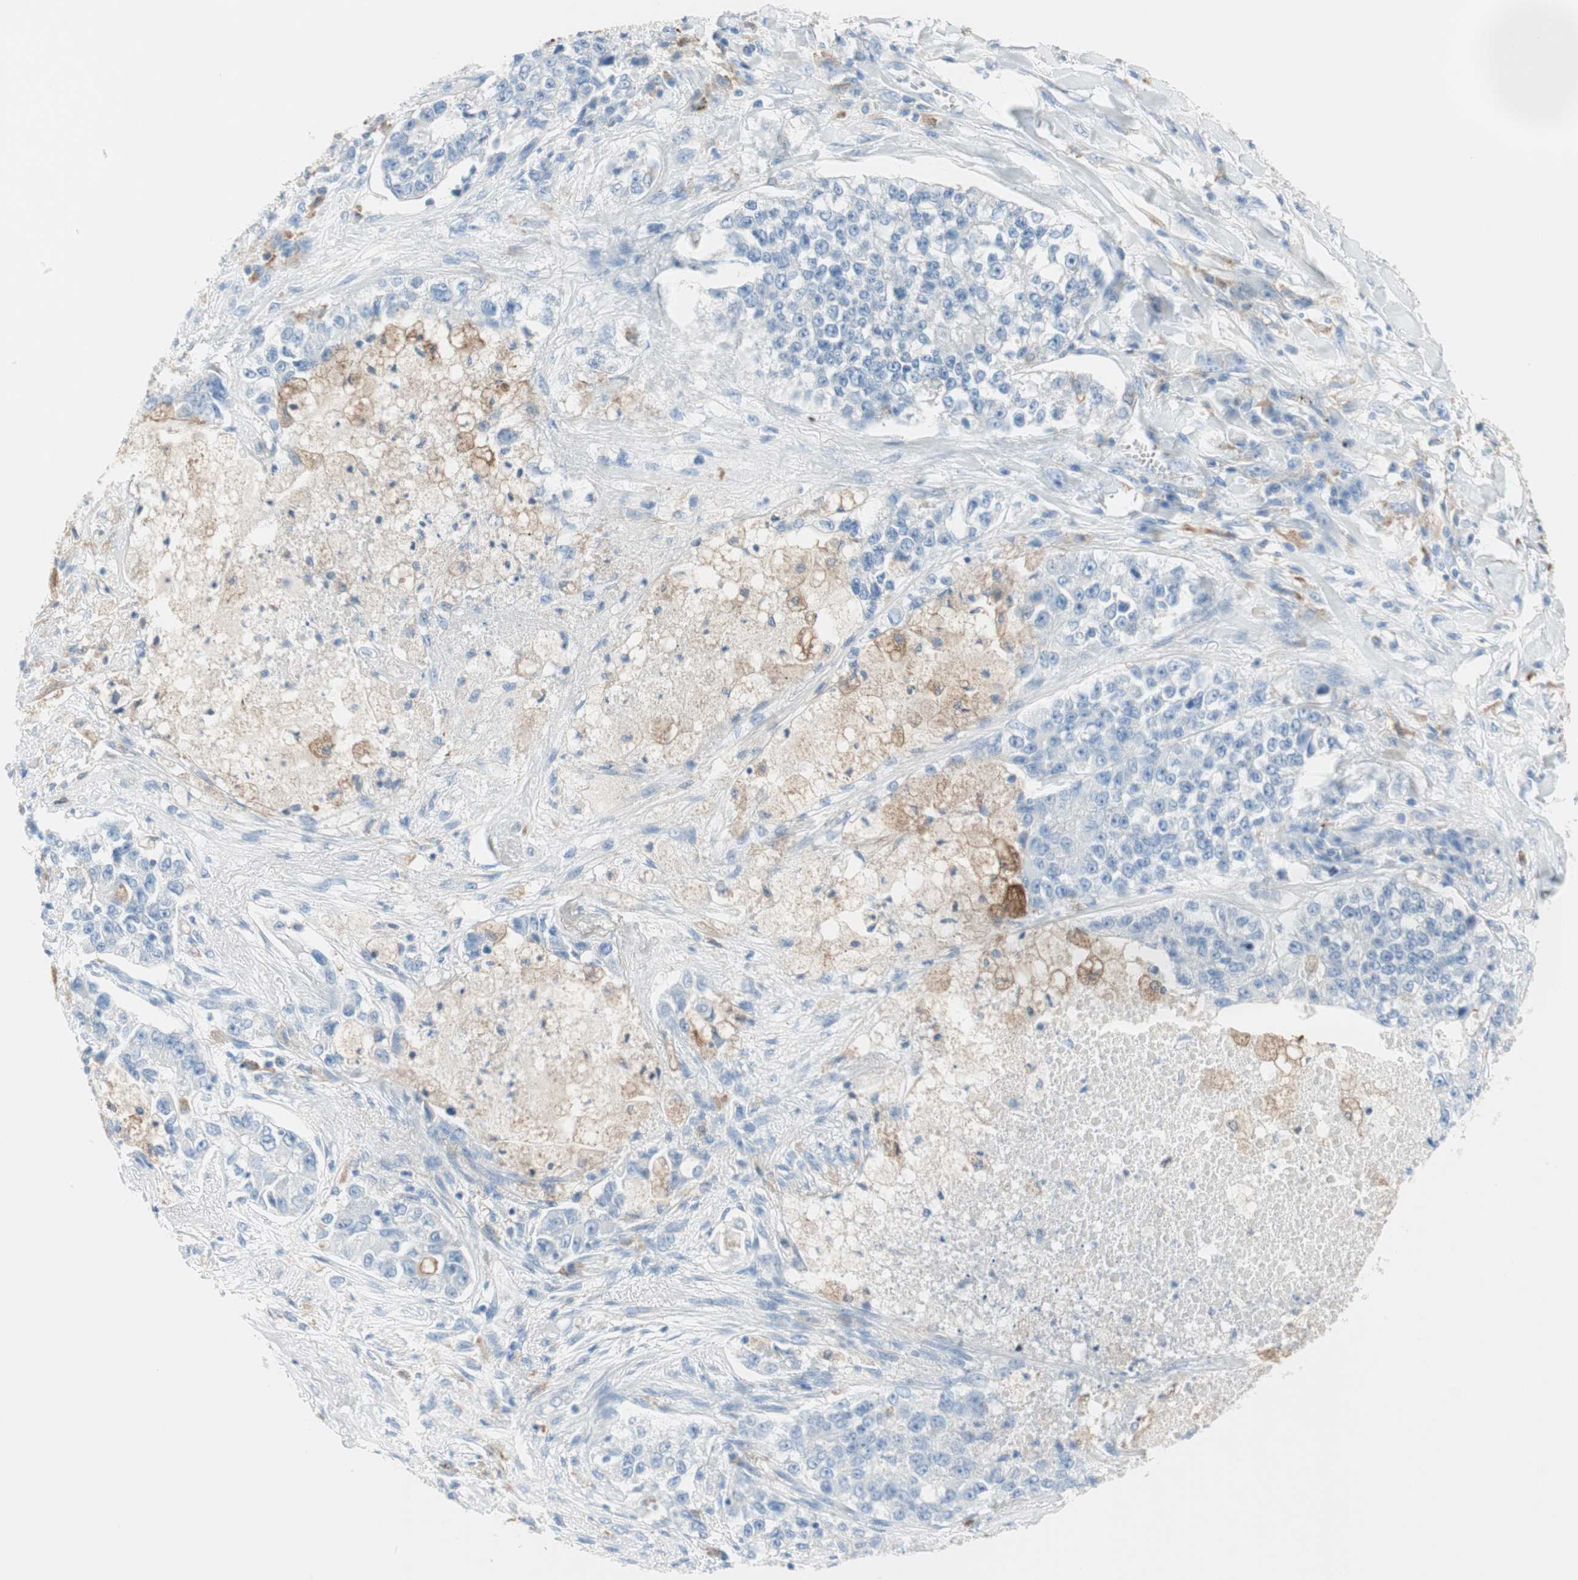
{"staining": {"intensity": "negative", "quantity": "none", "location": "none"}, "tissue": "lung cancer", "cell_type": "Tumor cells", "image_type": "cancer", "snomed": [{"axis": "morphology", "description": "Adenocarcinoma, NOS"}, {"axis": "topography", "description": "Lung"}], "caption": "This micrograph is of lung adenocarcinoma stained with IHC to label a protein in brown with the nuclei are counter-stained blue. There is no positivity in tumor cells.", "gene": "GLUL", "patient": {"sex": "male", "age": 49}}